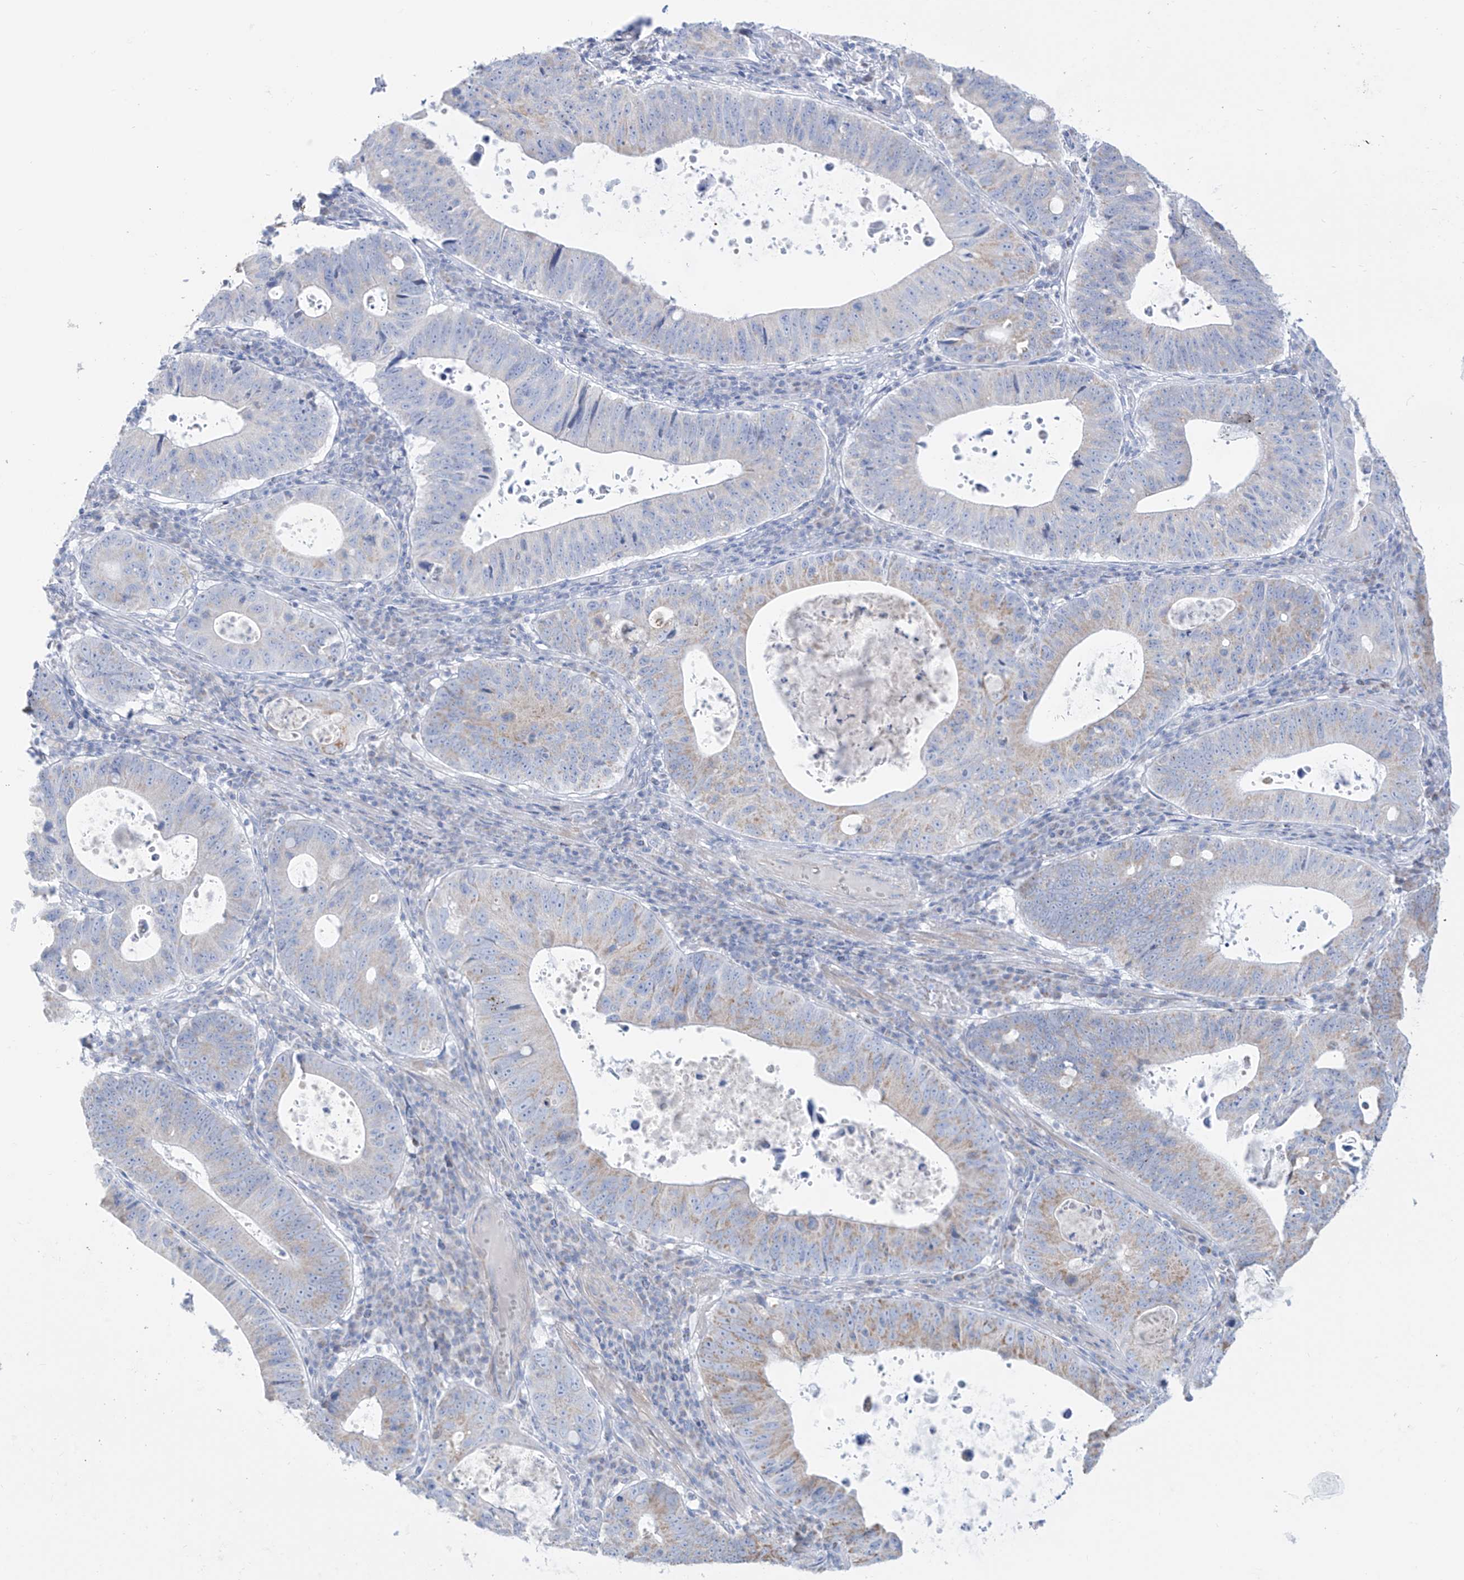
{"staining": {"intensity": "negative", "quantity": "none", "location": "none"}, "tissue": "stomach cancer", "cell_type": "Tumor cells", "image_type": "cancer", "snomed": [{"axis": "morphology", "description": "Adenocarcinoma, NOS"}, {"axis": "topography", "description": "Stomach"}], "caption": "IHC image of stomach adenocarcinoma stained for a protein (brown), which displays no staining in tumor cells. (Stains: DAB immunohistochemistry with hematoxylin counter stain, Microscopy: brightfield microscopy at high magnification).", "gene": "SLC26A3", "patient": {"sex": "male", "age": 59}}